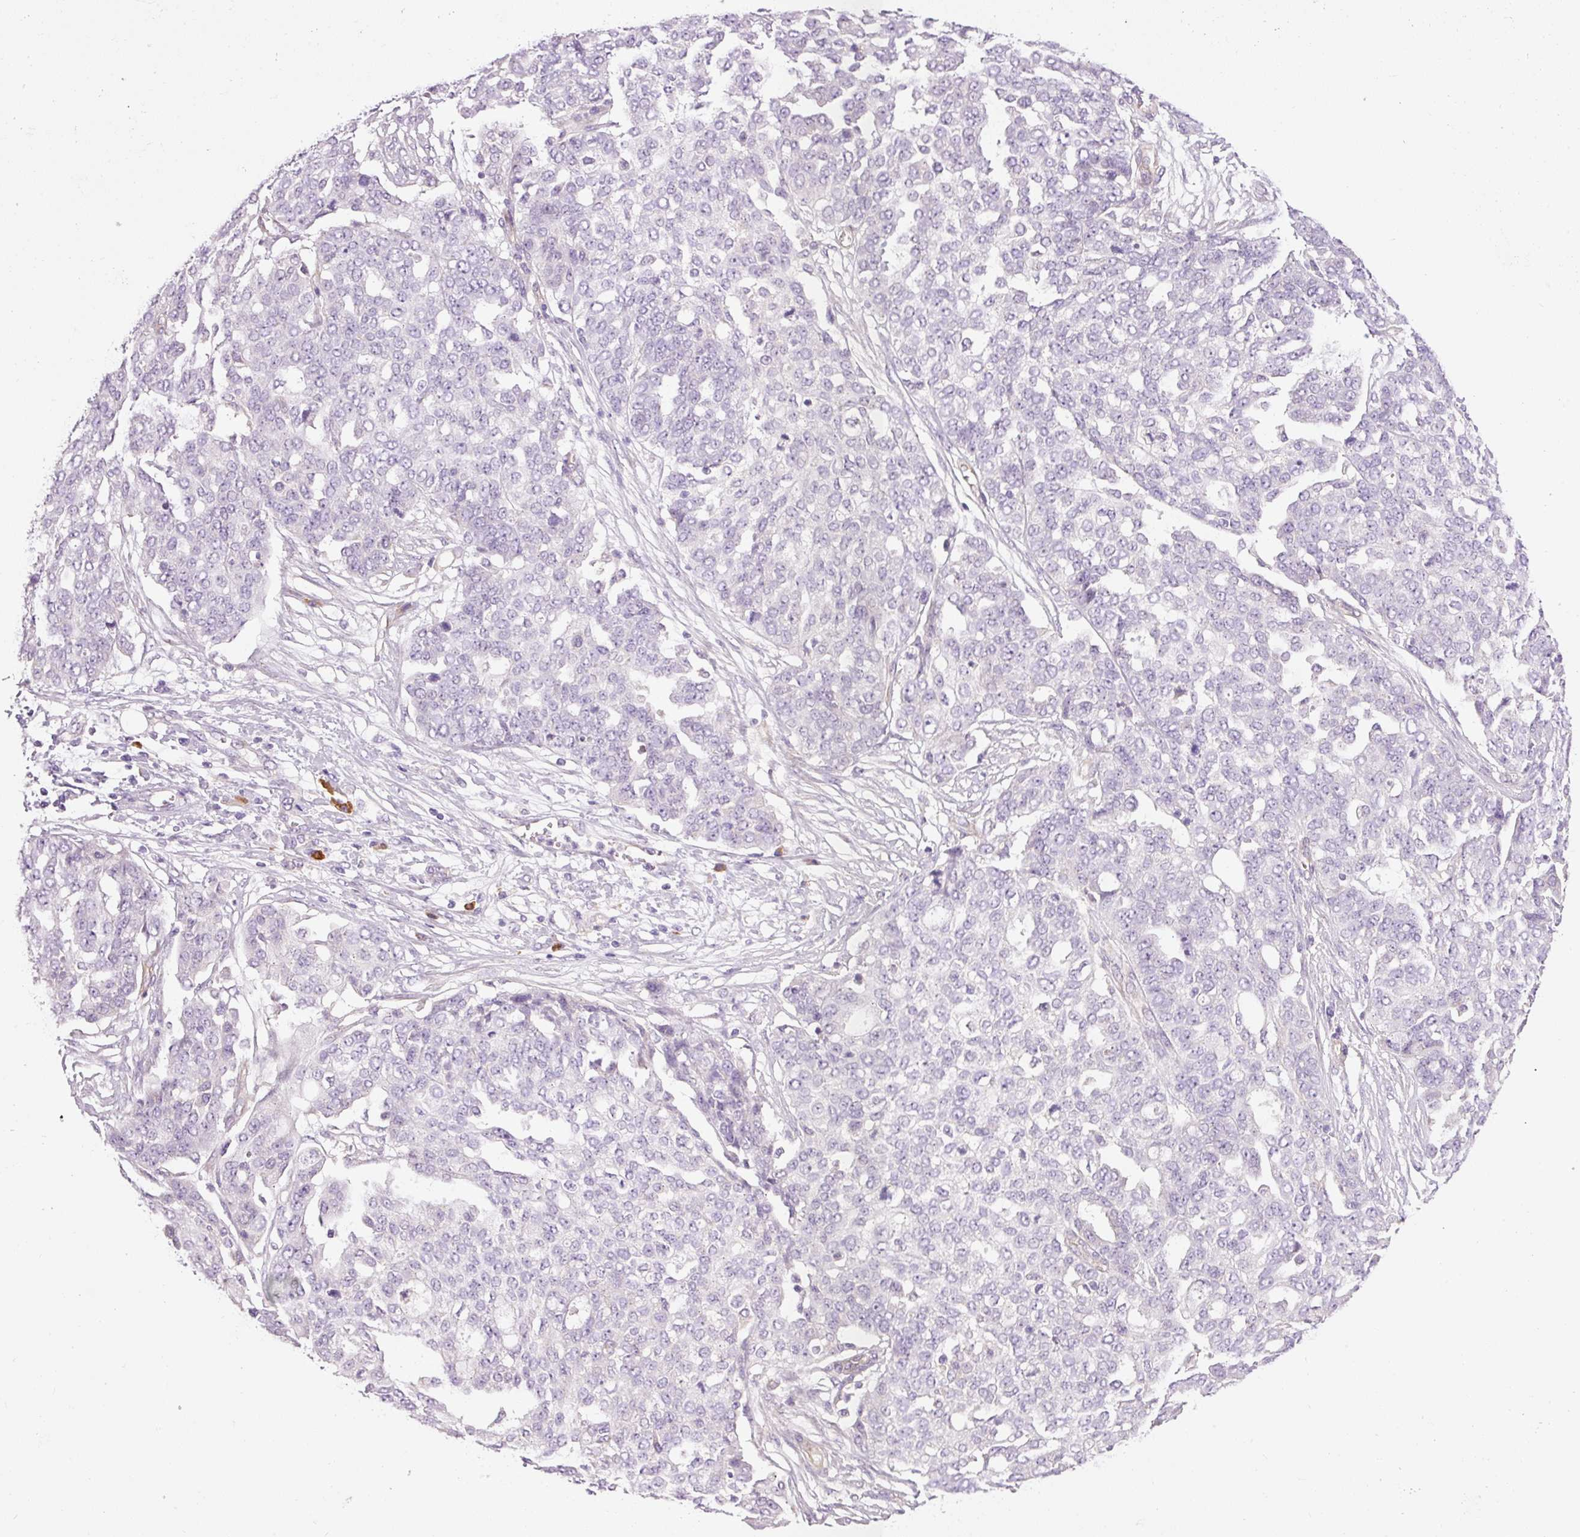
{"staining": {"intensity": "negative", "quantity": "none", "location": "none"}, "tissue": "ovarian cancer", "cell_type": "Tumor cells", "image_type": "cancer", "snomed": [{"axis": "morphology", "description": "Cystadenocarcinoma, serous, NOS"}, {"axis": "topography", "description": "Soft tissue"}, {"axis": "topography", "description": "Ovary"}], "caption": "Immunohistochemistry (IHC) of ovarian cancer (serous cystadenocarcinoma) displays no expression in tumor cells.", "gene": "PNPLA5", "patient": {"sex": "female", "age": 57}}